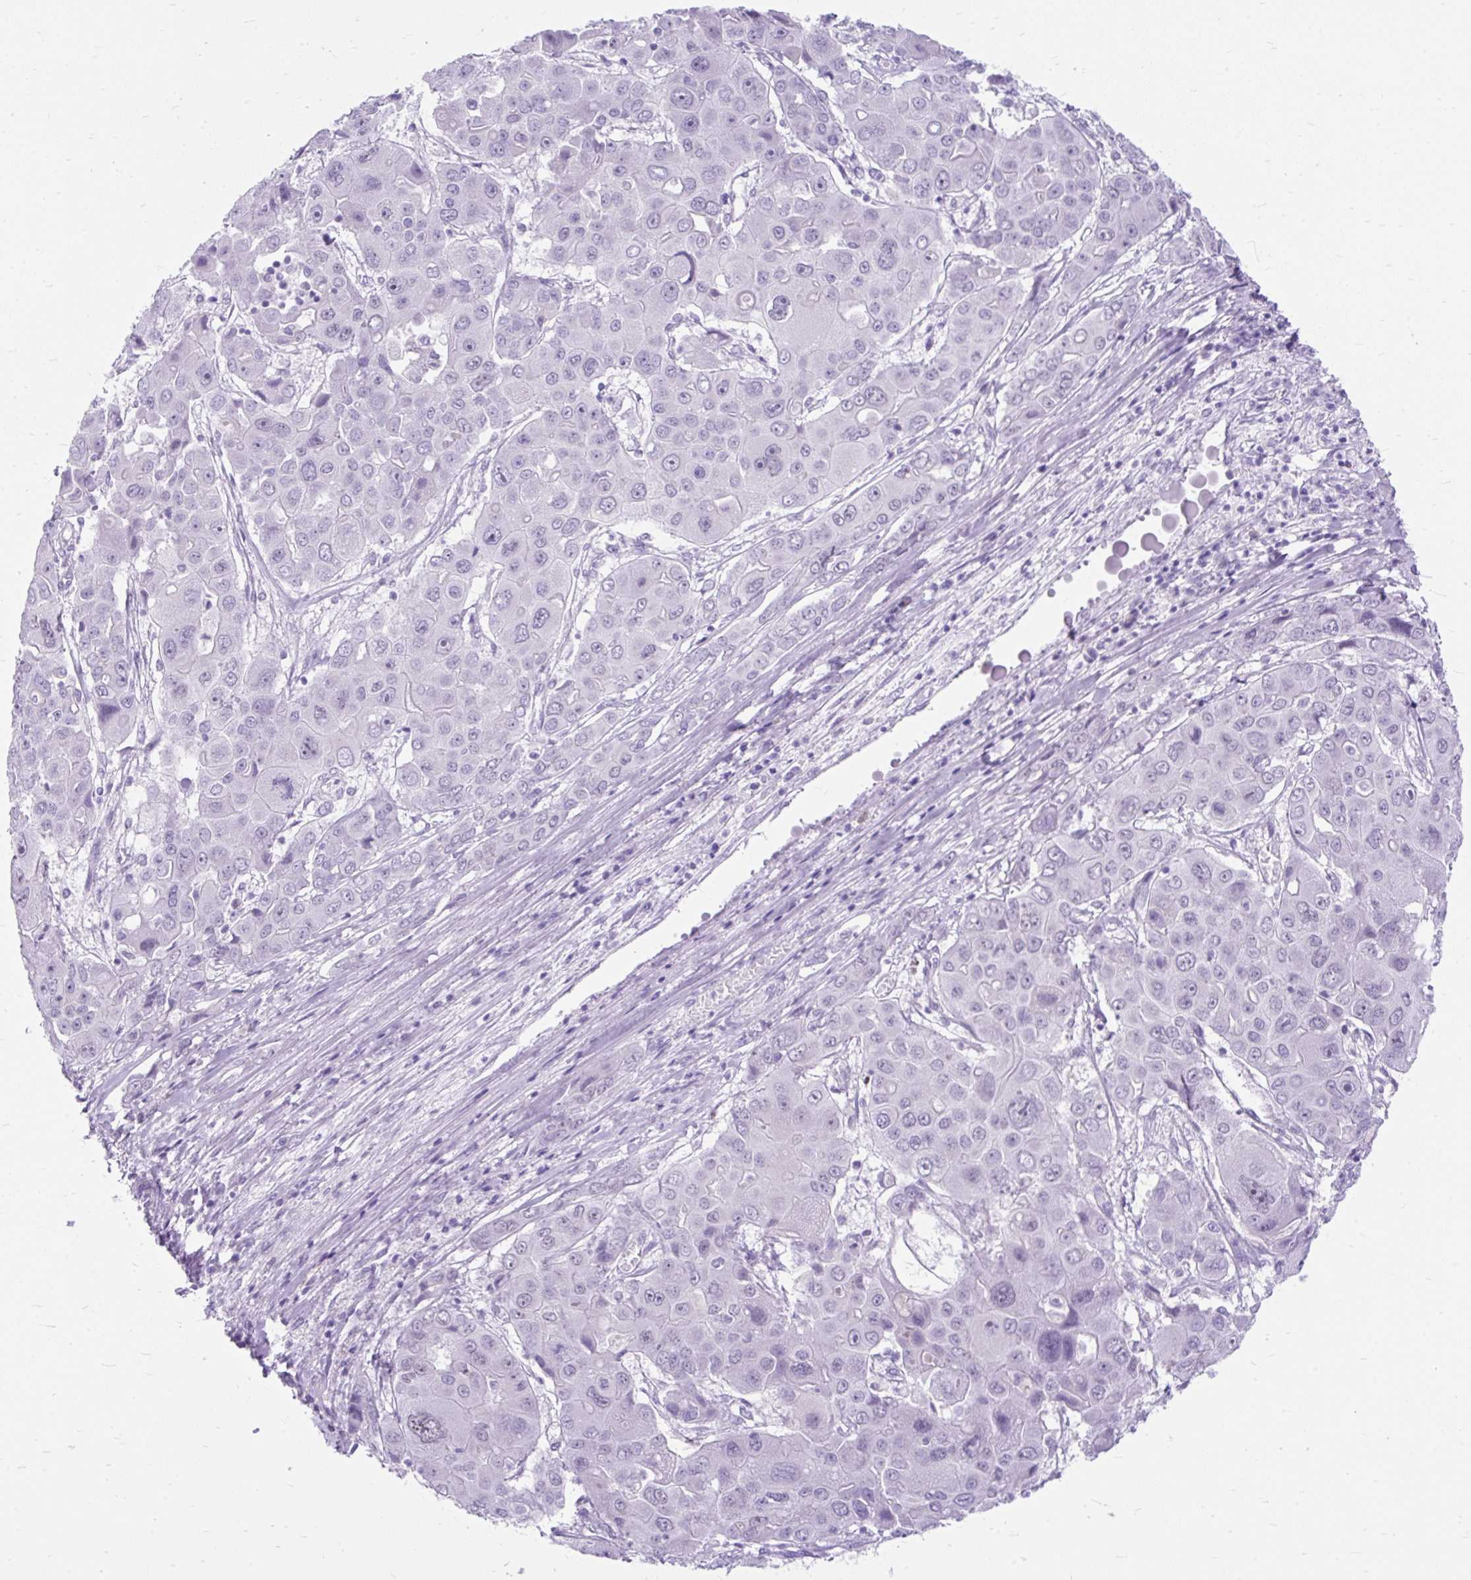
{"staining": {"intensity": "negative", "quantity": "none", "location": "none"}, "tissue": "liver cancer", "cell_type": "Tumor cells", "image_type": "cancer", "snomed": [{"axis": "morphology", "description": "Cholangiocarcinoma"}, {"axis": "topography", "description": "Liver"}], "caption": "Immunohistochemistry histopathology image of human cholangiocarcinoma (liver) stained for a protein (brown), which shows no positivity in tumor cells. (DAB IHC, high magnification).", "gene": "SCGB1A1", "patient": {"sex": "male", "age": 67}}